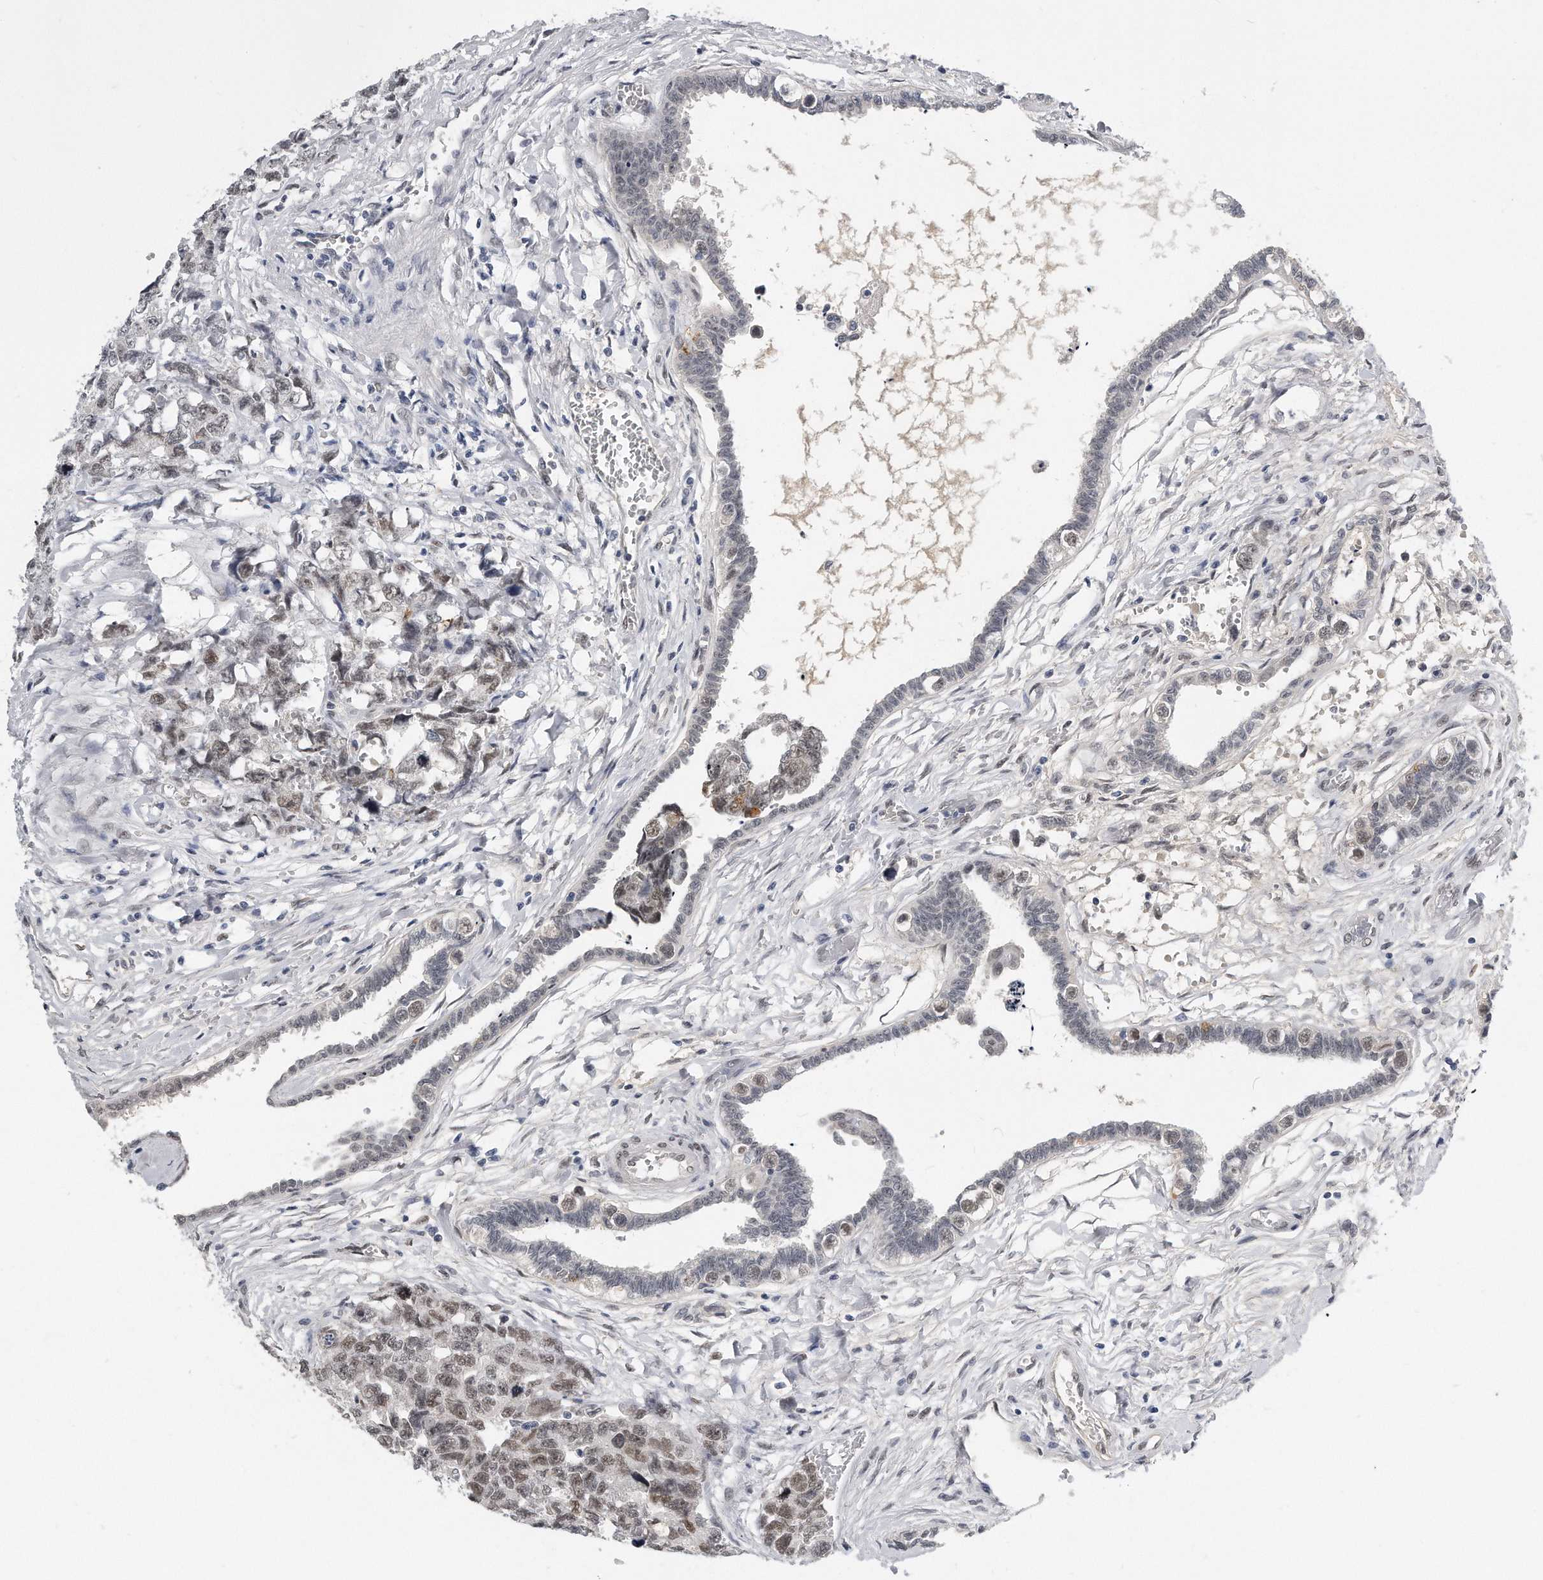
{"staining": {"intensity": "moderate", "quantity": "25%-75%", "location": "nuclear"}, "tissue": "testis cancer", "cell_type": "Tumor cells", "image_type": "cancer", "snomed": [{"axis": "morphology", "description": "Carcinoma, Embryonal, NOS"}, {"axis": "topography", "description": "Testis"}], "caption": "The micrograph reveals immunohistochemical staining of testis embryonal carcinoma. There is moderate nuclear expression is present in approximately 25%-75% of tumor cells.", "gene": "CTBP2", "patient": {"sex": "male", "age": 31}}